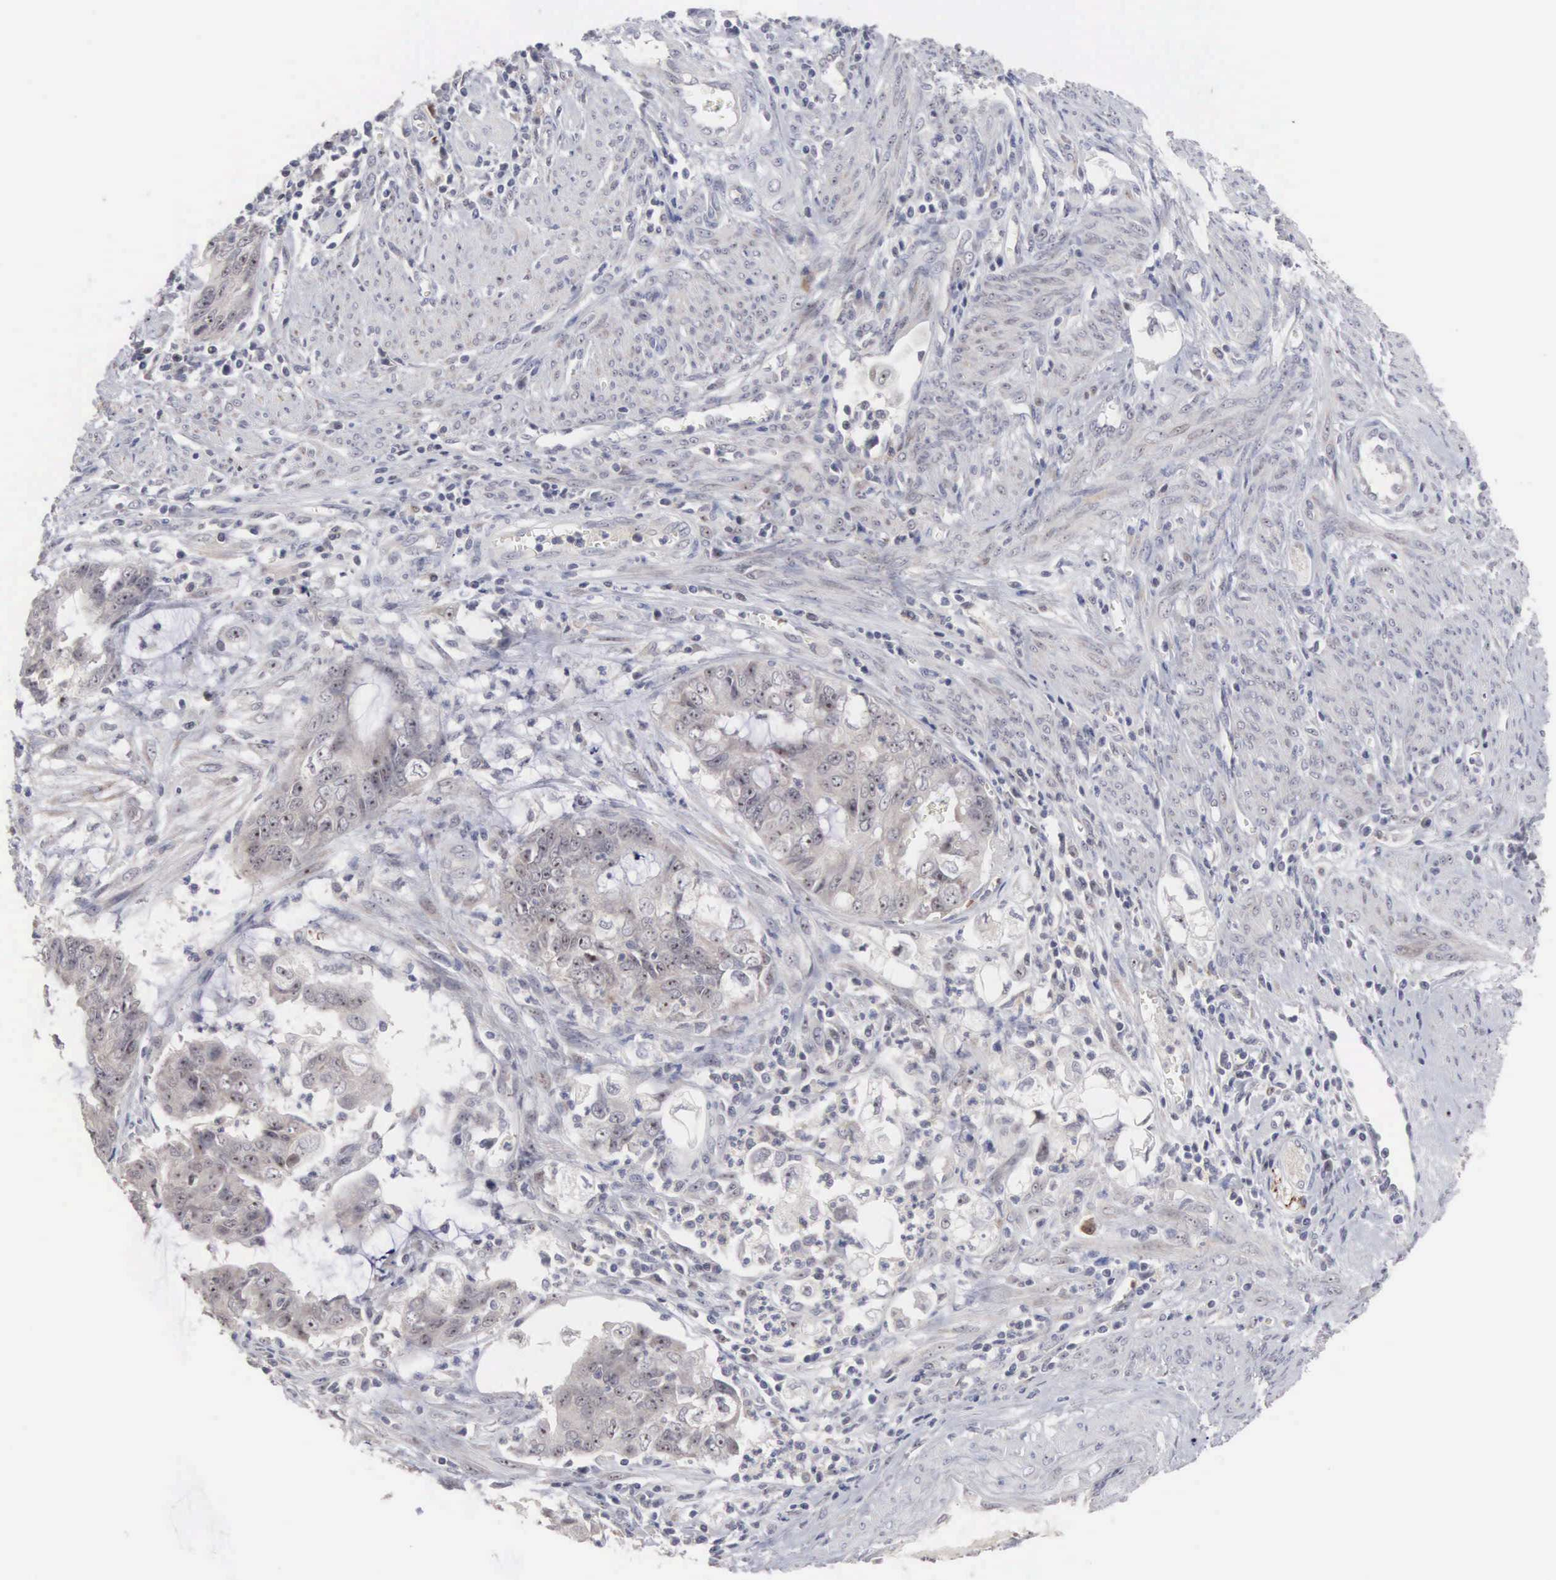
{"staining": {"intensity": "weak", "quantity": "25%-75%", "location": "cytoplasmic/membranous"}, "tissue": "endometrial cancer", "cell_type": "Tumor cells", "image_type": "cancer", "snomed": [{"axis": "morphology", "description": "Adenocarcinoma, NOS"}, {"axis": "topography", "description": "Endometrium"}], "caption": "Tumor cells display low levels of weak cytoplasmic/membranous positivity in approximately 25%-75% of cells in human endometrial cancer (adenocarcinoma). (brown staining indicates protein expression, while blue staining denotes nuclei).", "gene": "ACOT4", "patient": {"sex": "female", "age": 75}}